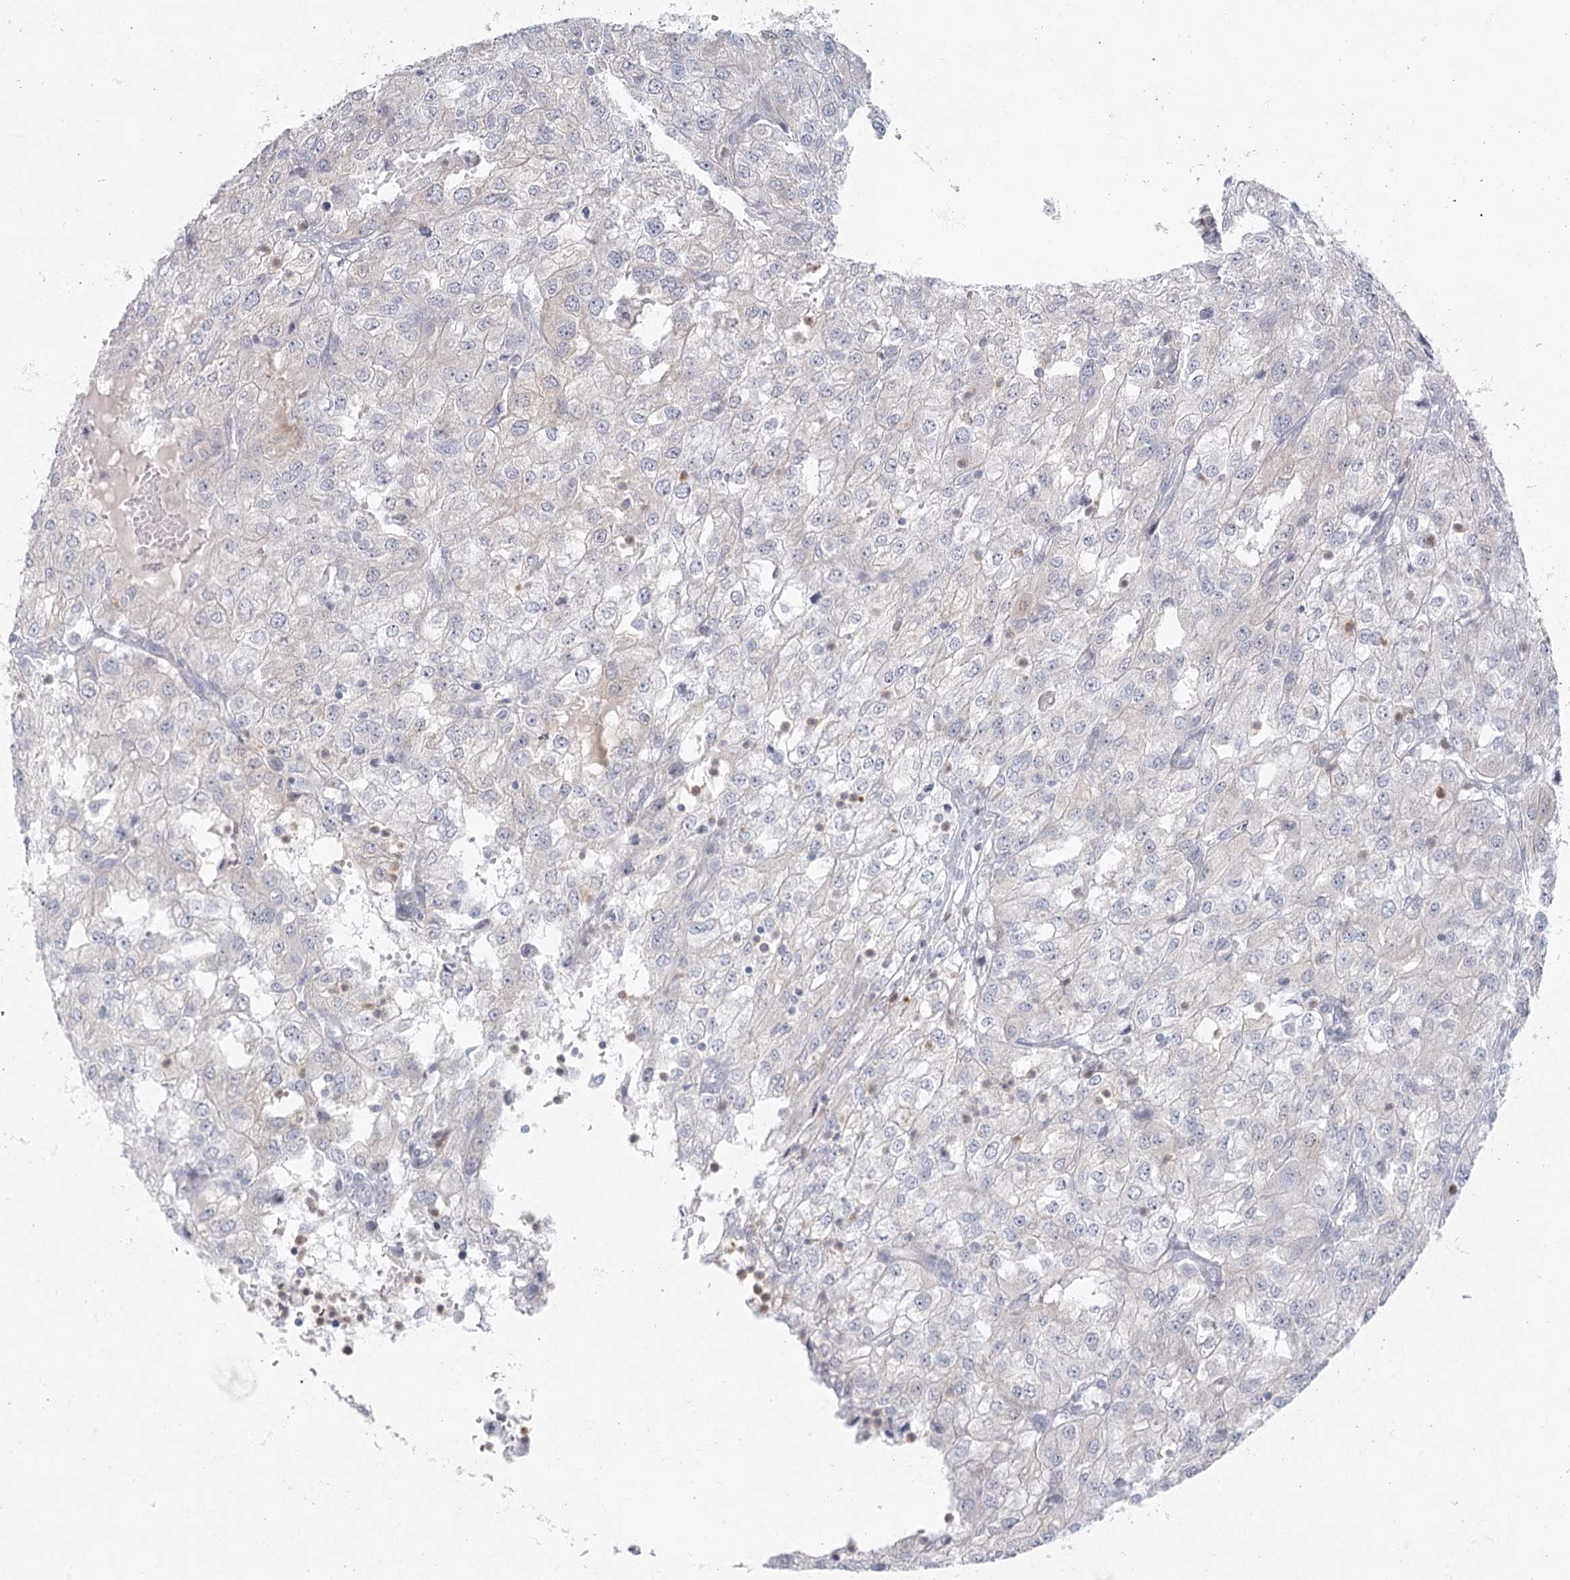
{"staining": {"intensity": "negative", "quantity": "none", "location": "none"}, "tissue": "renal cancer", "cell_type": "Tumor cells", "image_type": "cancer", "snomed": [{"axis": "morphology", "description": "Adenocarcinoma, NOS"}, {"axis": "topography", "description": "Kidney"}], "caption": "The micrograph reveals no significant expression in tumor cells of renal cancer.", "gene": "FAM110C", "patient": {"sex": "female", "age": 54}}